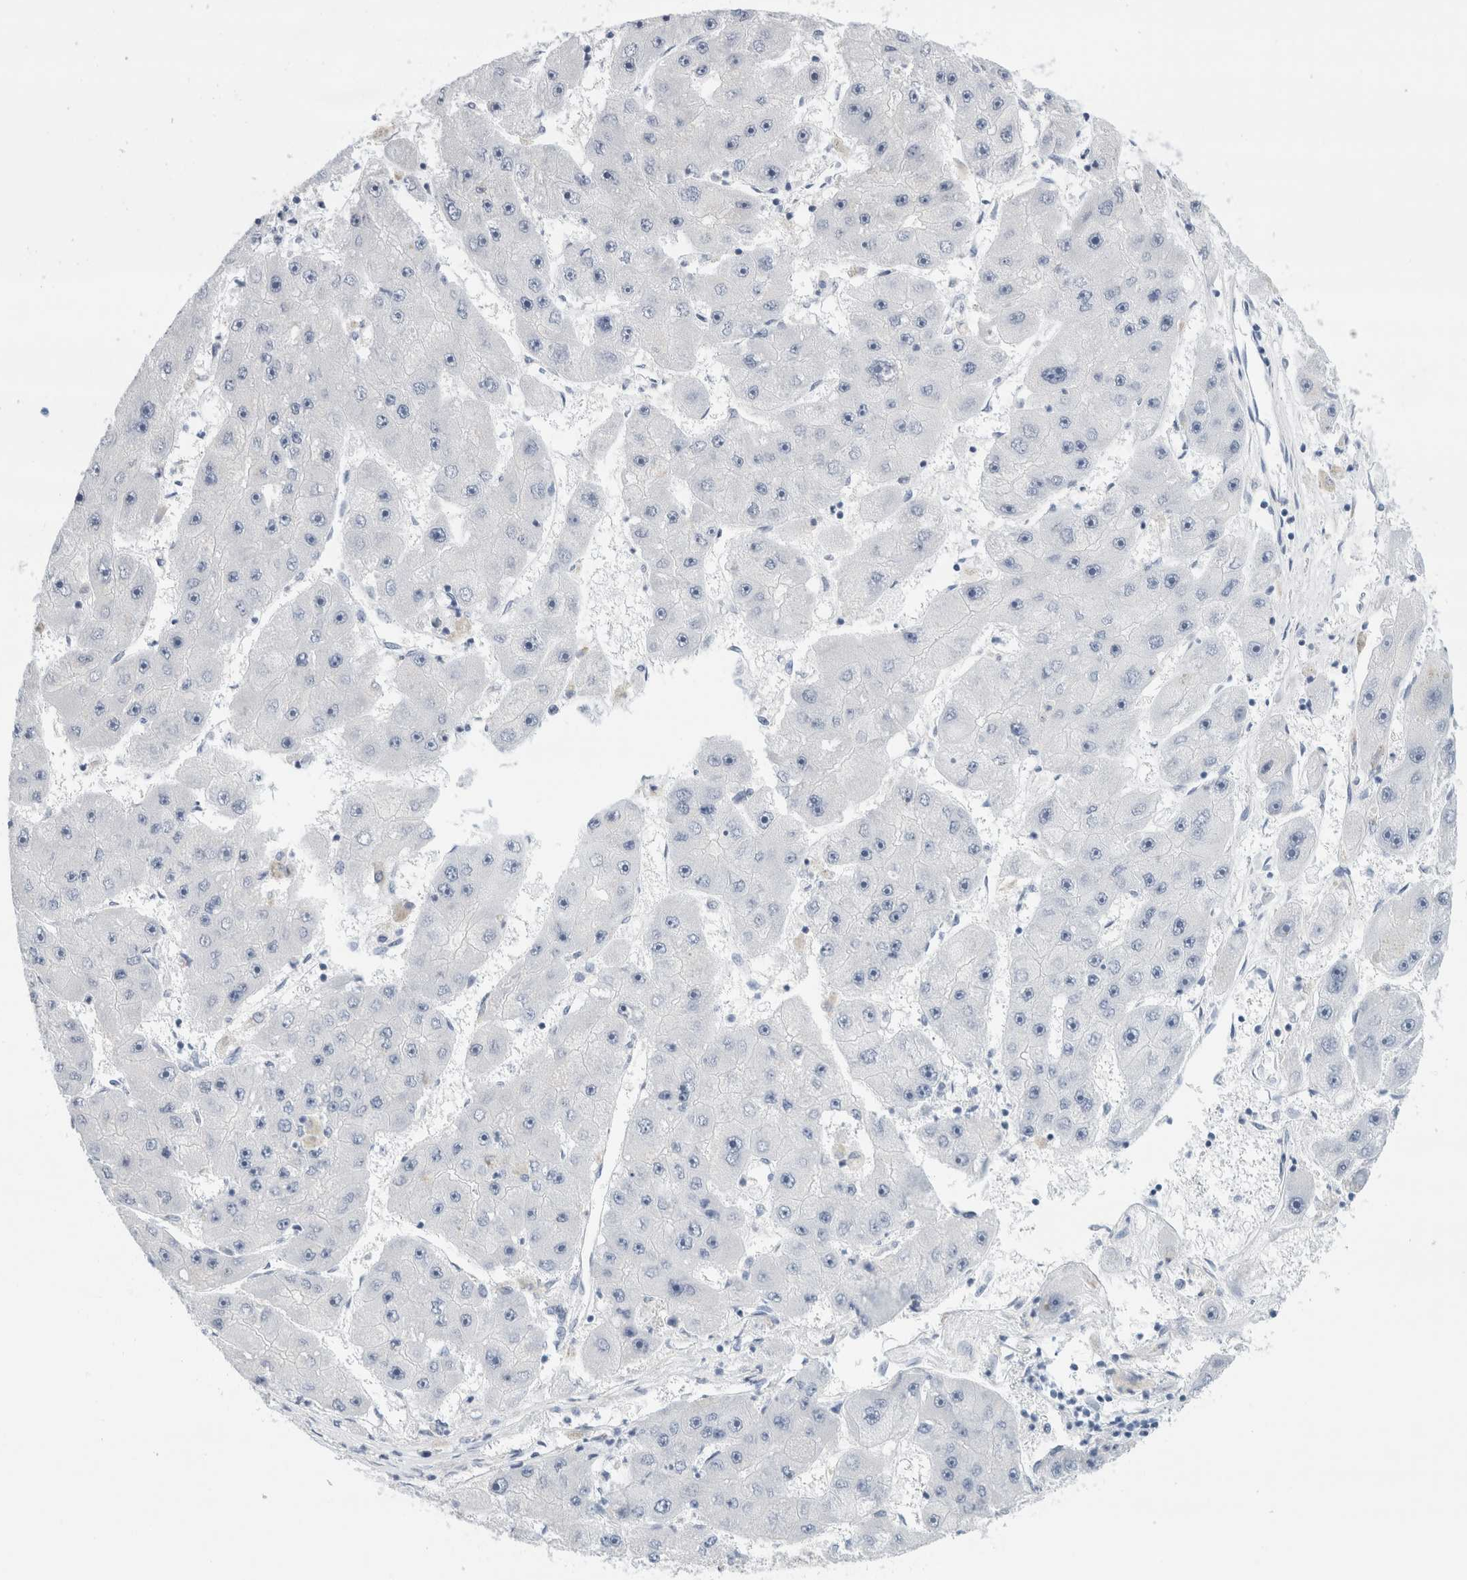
{"staining": {"intensity": "negative", "quantity": "none", "location": "none"}, "tissue": "liver cancer", "cell_type": "Tumor cells", "image_type": "cancer", "snomed": [{"axis": "morphology", "description": "Carcinoma, Hepatocellular, NOS"}, {"axis": "topography", "description": "Liver"}], "caption": "DAB immunohistochemical staining of hepatocellular carcinoma (liver) demonstrates no significant expression in tumor cells. The staining was performed using DAB (3,3'-diaminobenzidine) to visualize the protein expression in brown, while the nuclei were stained in blue with hematoxylin (Magnification: 20x).", "gene": "SLC22A12", "patient": {"sex": "female", "age": 61}}